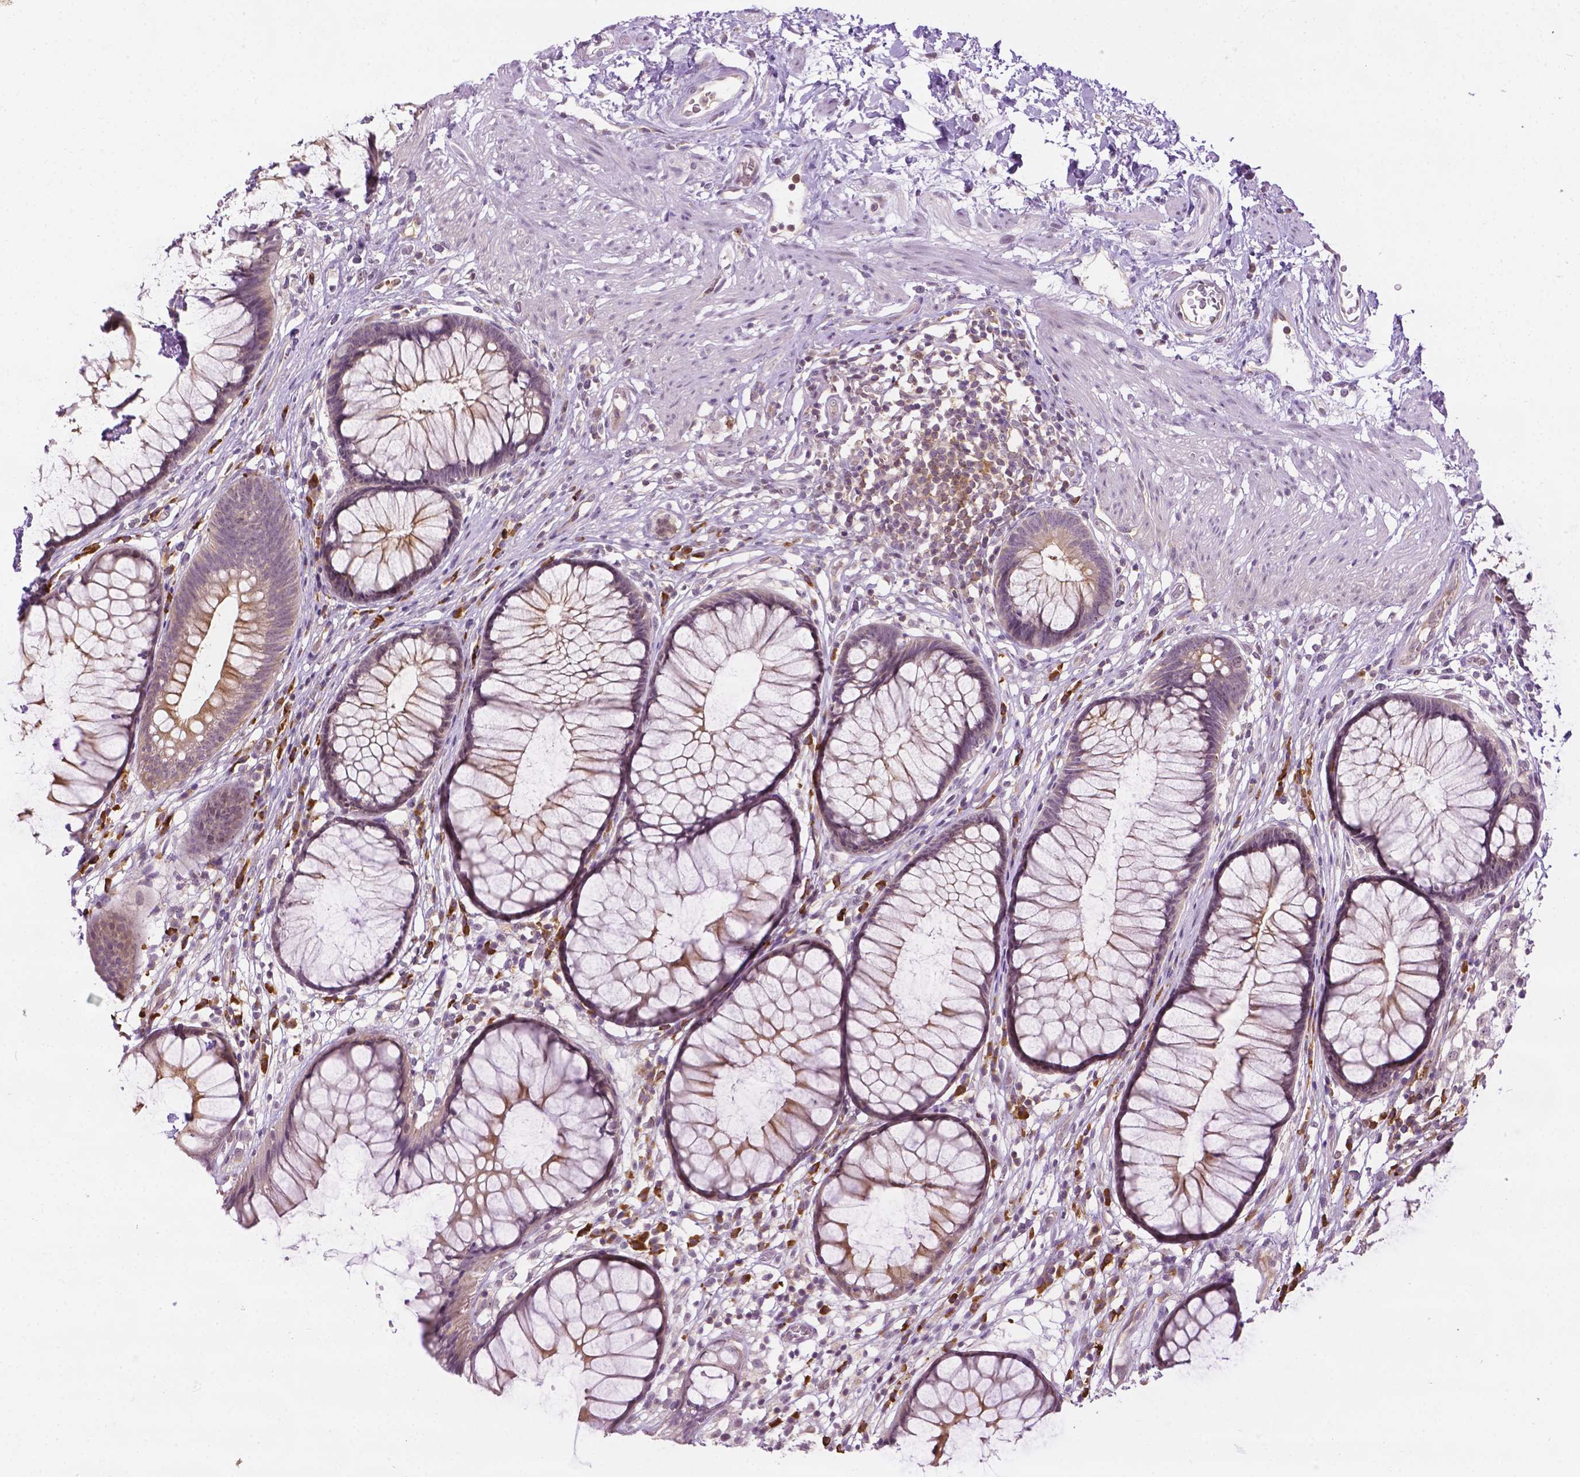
{"staining": {"intensity": "weak", "quantity": "25%-75%", "location": "cytoplasmic/membranous"}, "tissue": "rectum", "cell_type": "Glandular cells", "image_type": "normal", "snomed": [{"axis": "morphology", "description": "Normal tissue, NOS"}, {"axis": "topography", "description": "Smooth muscle"}, {"axis": "topography", "description": "Rectum"}], "caption": "Brown immunohistochemical staining in benign human rectum reveals weak cytoplasmic/membranous positivity in about 25%-75% of glandular cells. (Stains: DAB (3,3'-diaminobenzidine) in brown, nuclei in blue, Microscopy: brightfield microscopy at high magnification).", "gene": "DENND4A", "patient": {"sex": "male", "age": 53}}